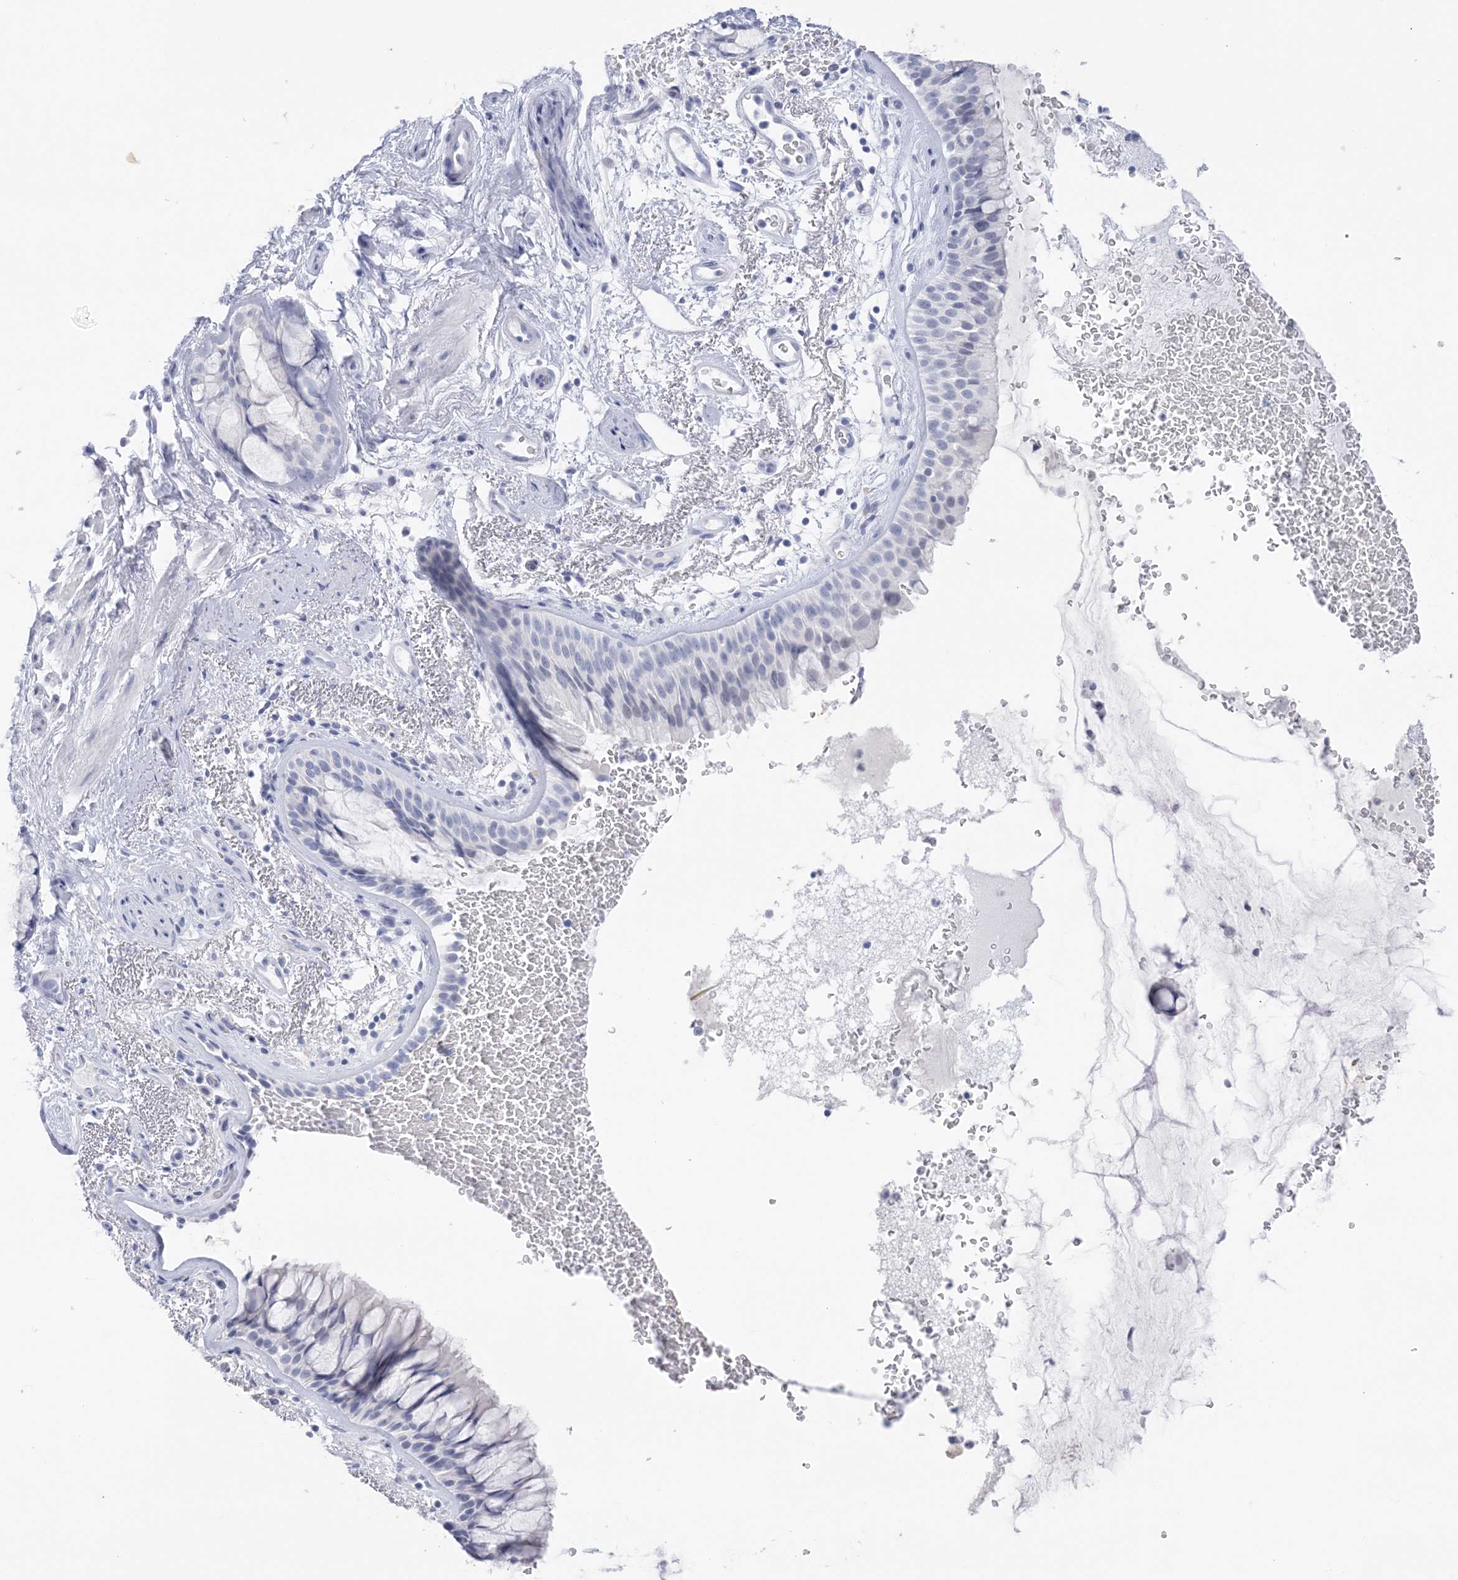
{"staining": {"intensity": "negative", "quantity": "none", "location": "none"}, "tissue": "bronchus", "cell_type": "Respiratory epithelial cells", "image_type": "normal", "snomed": [{"axis": "morphology", "description": "Normal tissue, NOS"}, {"axis": "morphology", "description": "Squamous cell carcinoma, NOS"}, {"axis": "topography", "description": "Lymph node"}, {"axis": "topography", "description": "Bronchus"}, {"axis": "topography", "description": "Lung"}], "caption": "Bronchus was stained to show a protein in brown. There is no significant staining in respiratory epithelial cells. Brightfield microscopy of immunohistochemistry (IHC) stained with DAB (3,3'-diaminobenzidine) (brown) and hematoxylin (blue), captured at high magnification.", "gene": "SH3YL1", "patient": {"sex": "male", "age": 66}}